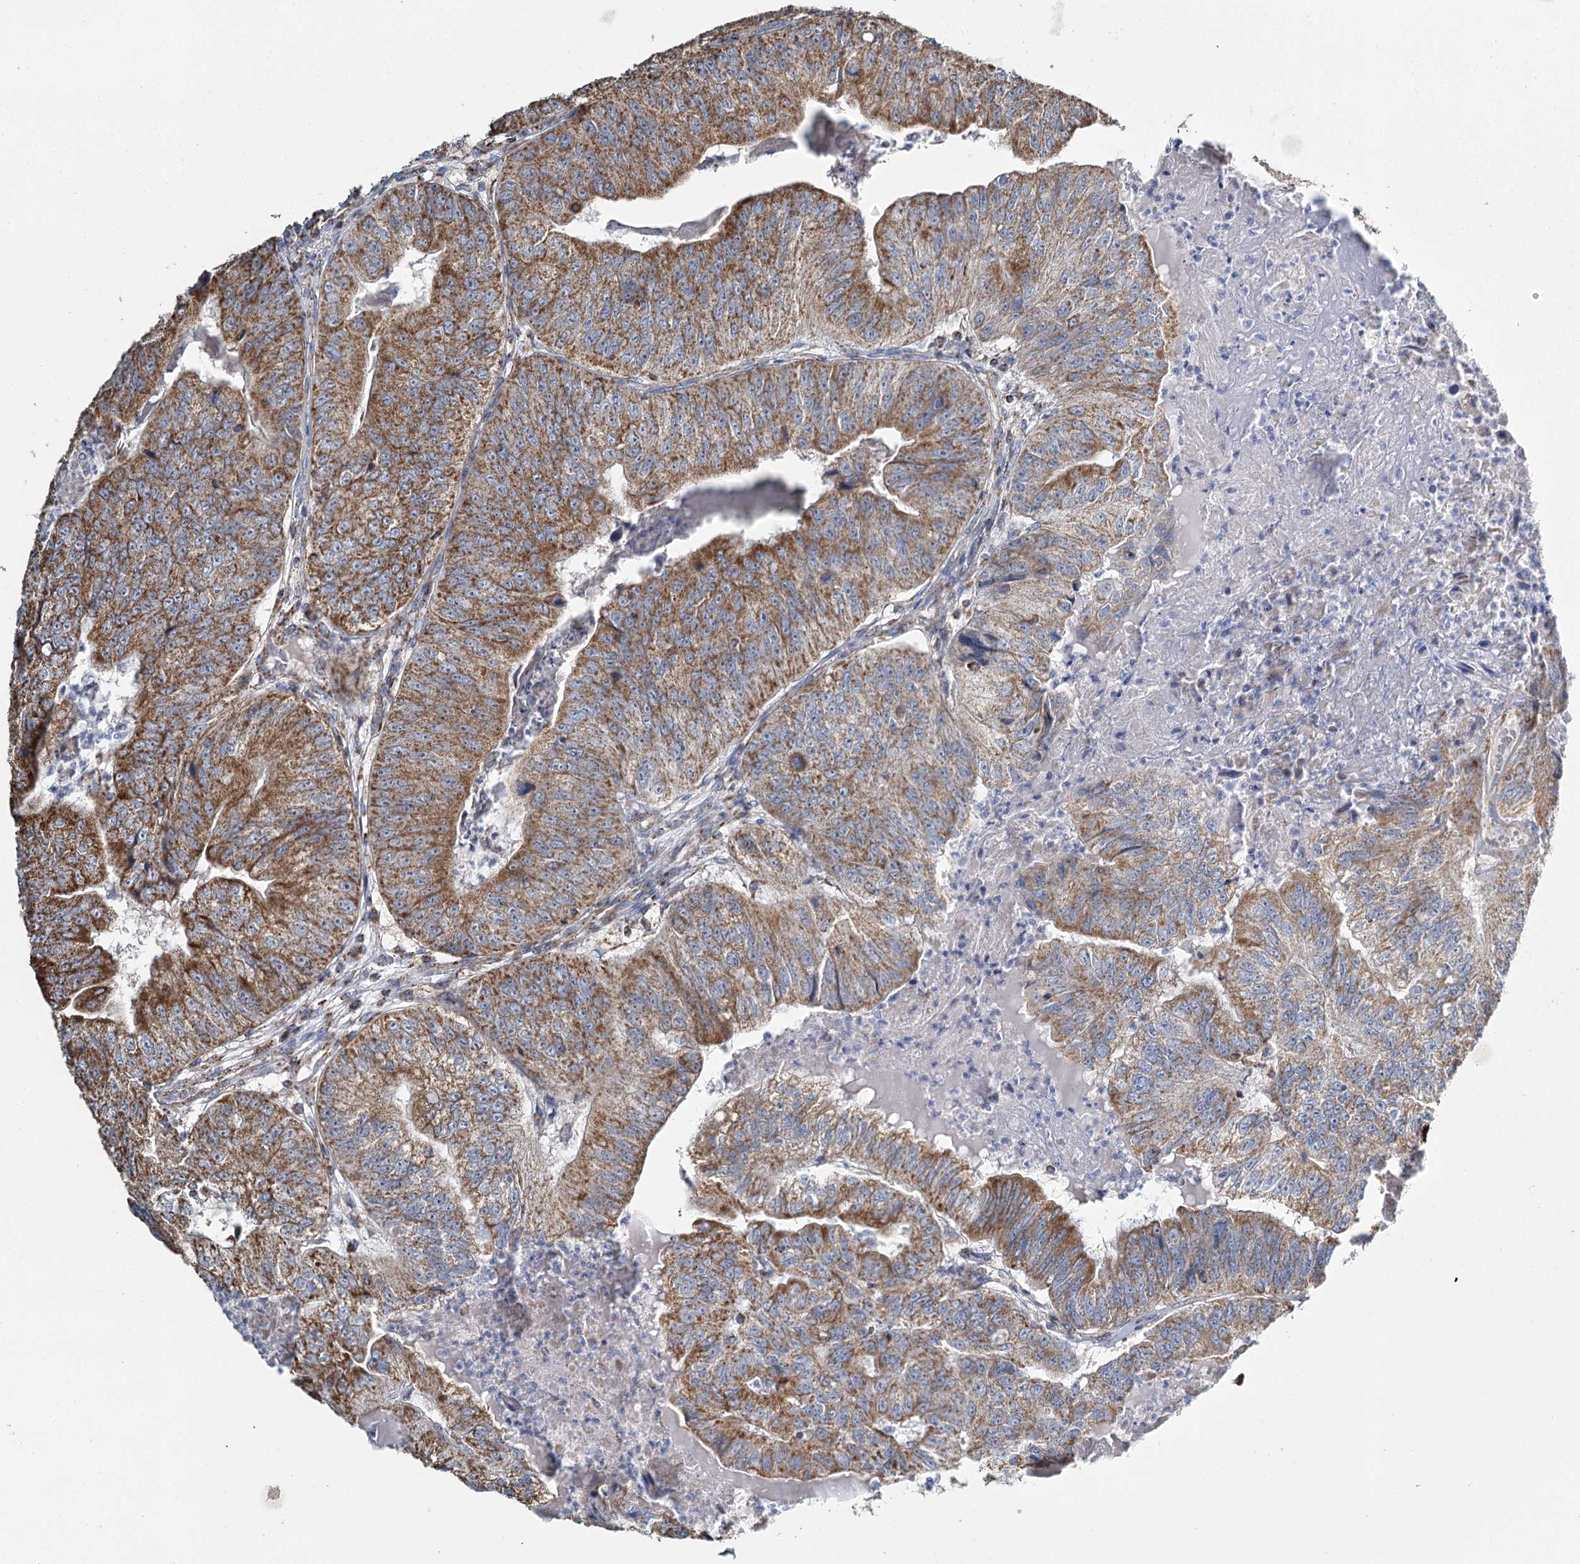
{"staining": {"intensity": "moderate", "quantity": ">75%", "location": "cytoplasmic/membranous"}, "tissue": "colorectal cancer", "cell_type": "Tumor cells", "image_type": "cancer", "snomed": [{"axis": "morphology", "description": "Adenocarcinoma, NOS"}, {"axis": "topography", "description": "Colon"}], "caption": "Protein staining of colorectal cancer (adenocarcinoma) tissue exhibits moderate cytoplasmic/membranous positivity in approximately >75% of tumor cells.", "gene": "MRPL44", "patient": {"sex": "female", "age": 67}}